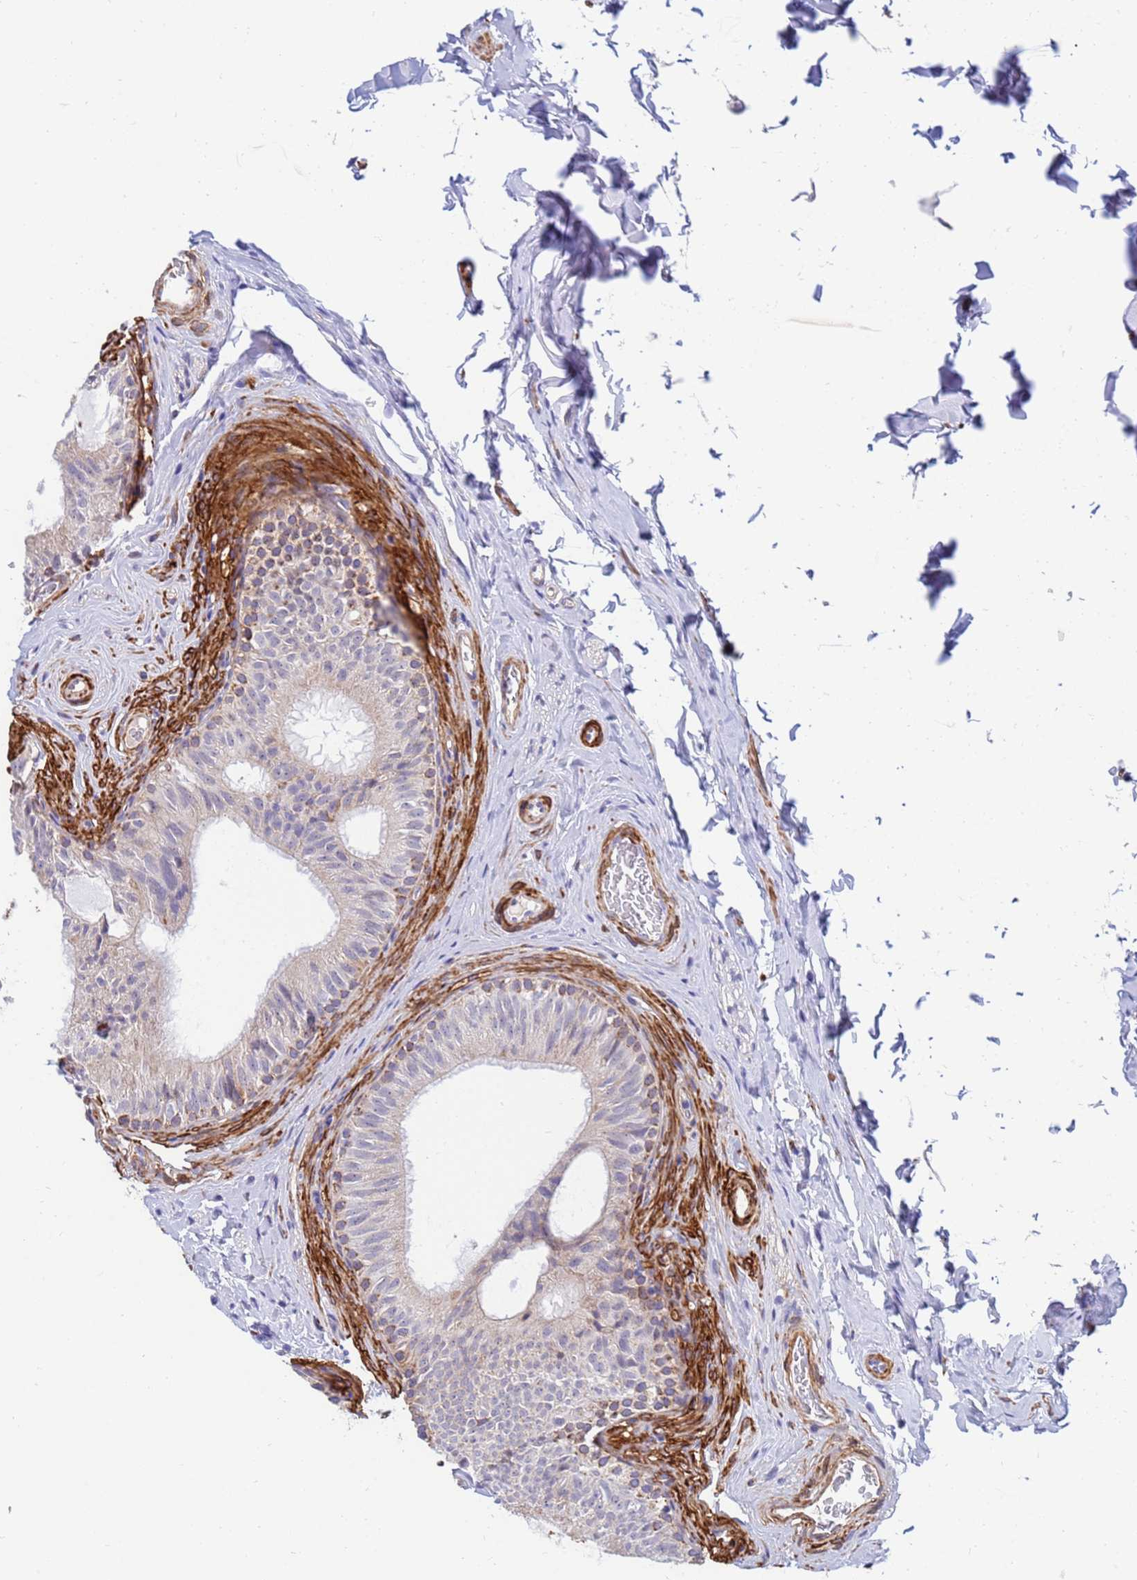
{"staining": {"intensity": "moderate", "quantity": "<25%", "location": "cytoplasmic/membranous"}, "tissue": "epididymis", "cell_type": "Glandular cells", "image_type": "normal", "snomed": [{"axis": "morphology", "description": "Normal tissue, NOS"}, {"axis": "topography", "description": "Epididymis"}], "caption": "Protein expression analysis of normal epididymis demonstrates moderate cytoplasmic/membranous expression in approximately <25% of glandular cells.", "gene": "SDR39U1", "patient": {"sex": "male", "age": 34}}